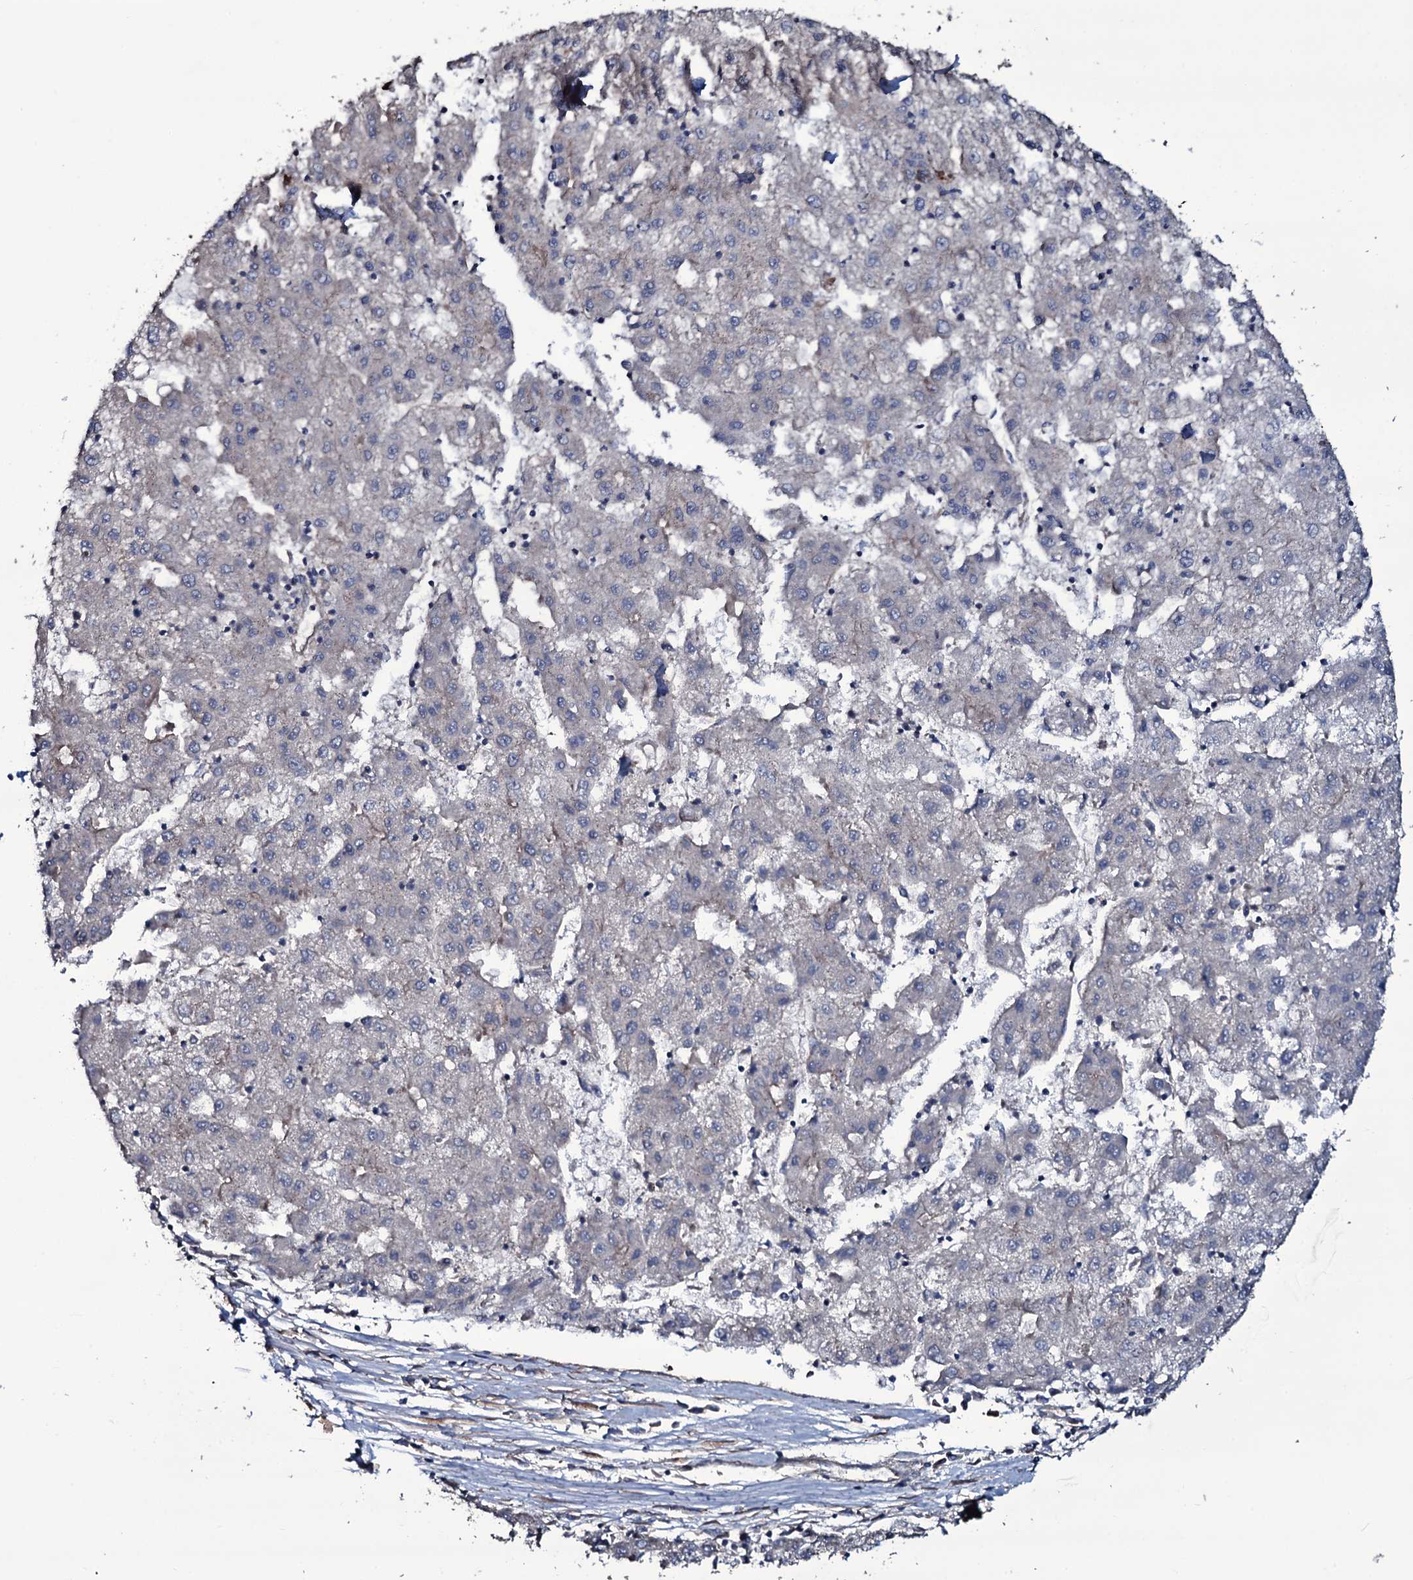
{"staining": {"intensity": "negative", "quantity": "none", "location": "none"}, "tissue": "liver cancer", "cell_type": "Tumor cells", "image_type": "cancer", "snomed": [{"axis": "morphology", "description": "Carcinoma, Hepatocellular, NOS"}, {"axis": "topography", "description": "Liver"}], "caption": "Tumor cells are negative for protein expression in human liver hepatocellular carcinoma.", "gene": "WIPF3", "patient": {"sex": "male", "age": 72}}